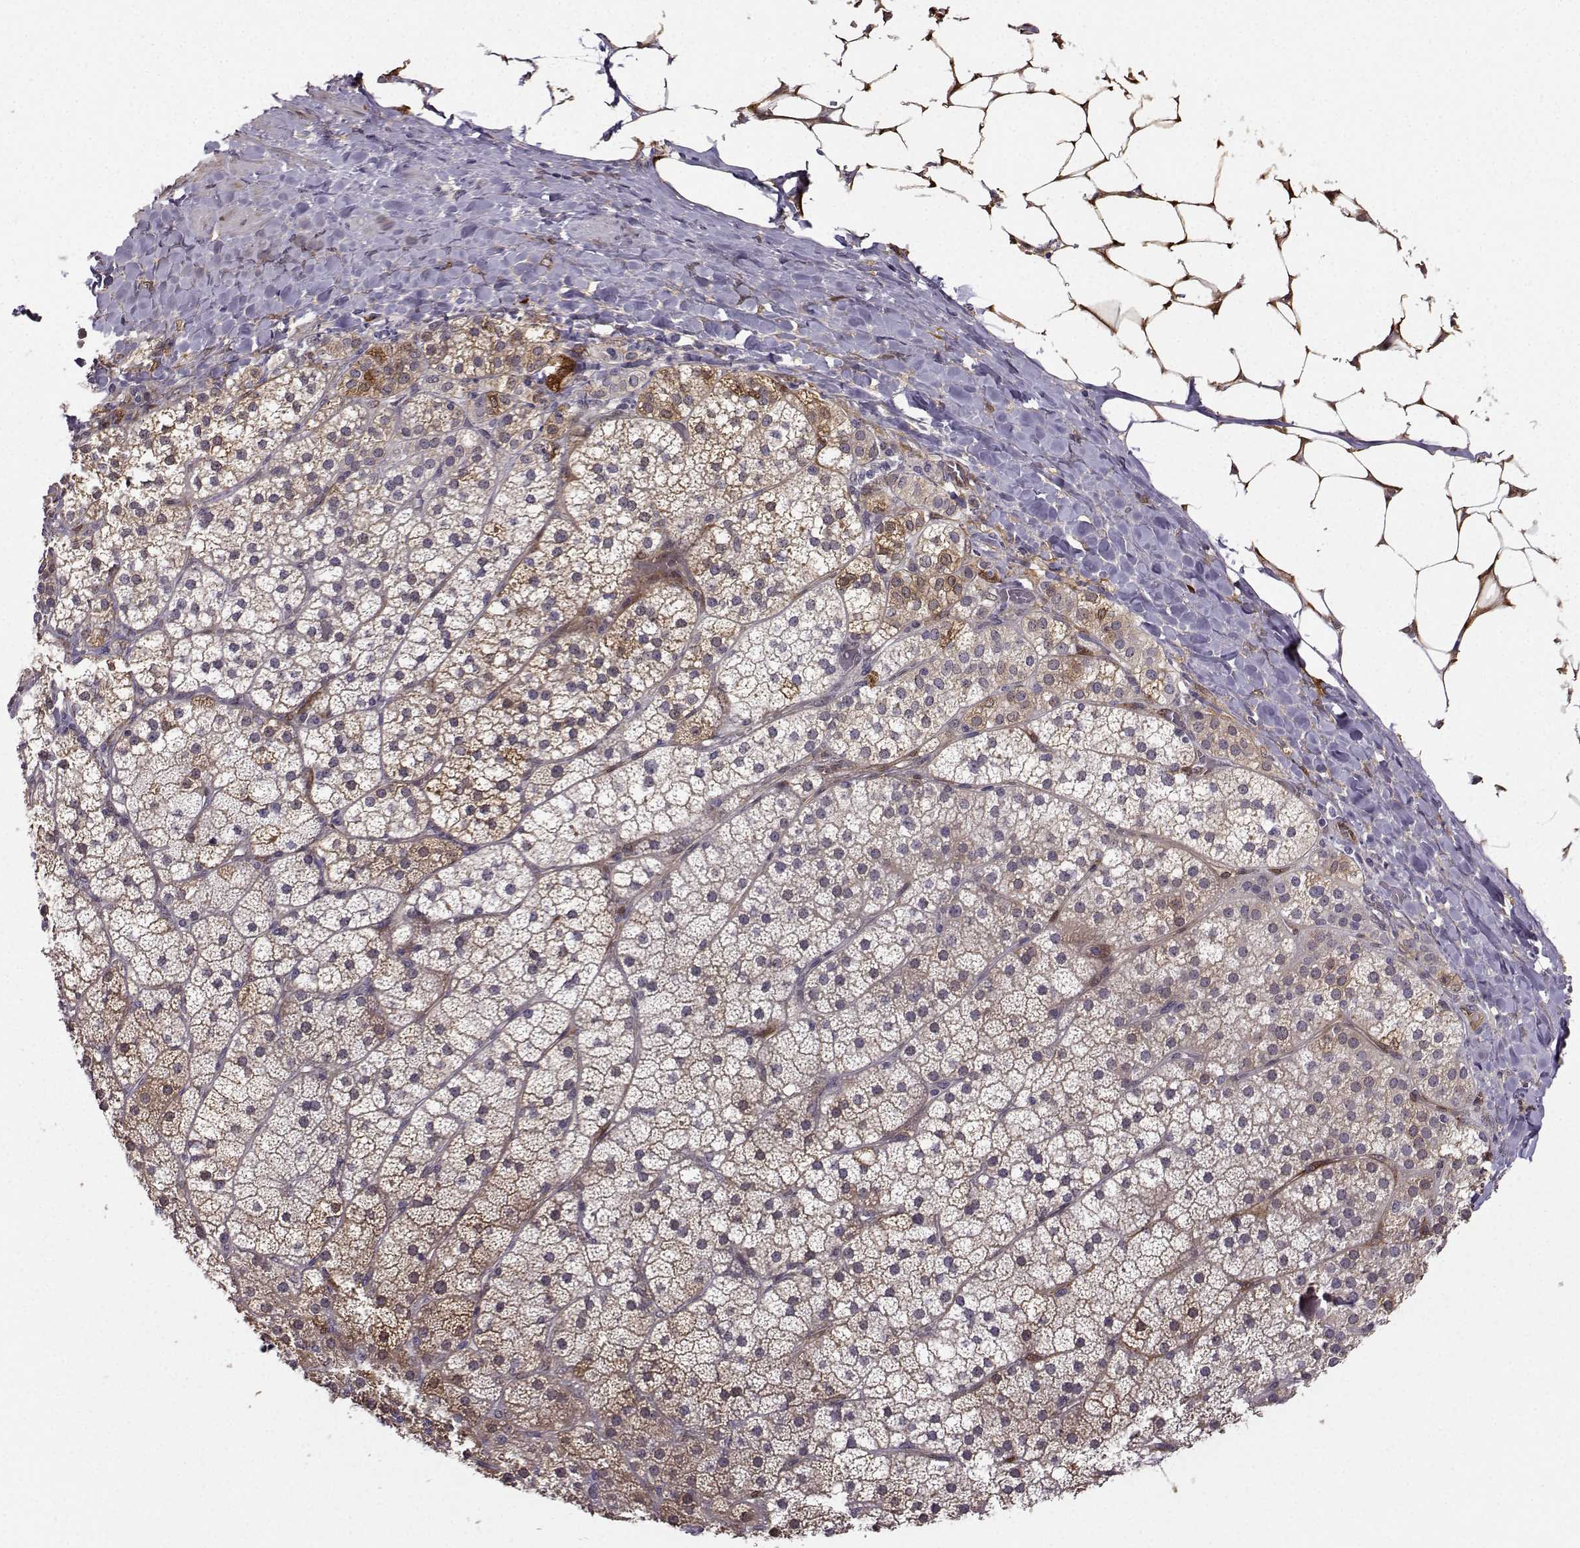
{"staining": {"intensity": "strong", "quantity": "<25%", "location": "cytoplasmic/membranous"}, "tissue": "adrenal gland", "cell_type": "Glandular cells", "image_type": "normal", "snomed": [{"axis": "morphology", "description": "Normal tissue, NOS"}, {"axis": "topography", "description": "Adrenal gland"}], "caption": "Immunohistochemistry (IHC) staining of normal adrenal gland, which displays medium levels of strong cytoplasmic/membranous expression in approximately <25% of glandular cells indicating strong cytoplasmic/membranous protein expression. The staining was performed using DAB (3,3'-diaminobenzidine) (brown) for protein detection and nuclei were counterstained in hematoxylin (blue).", "gene": "NQO1", "patient": {"sex": "male", "age": 53}}